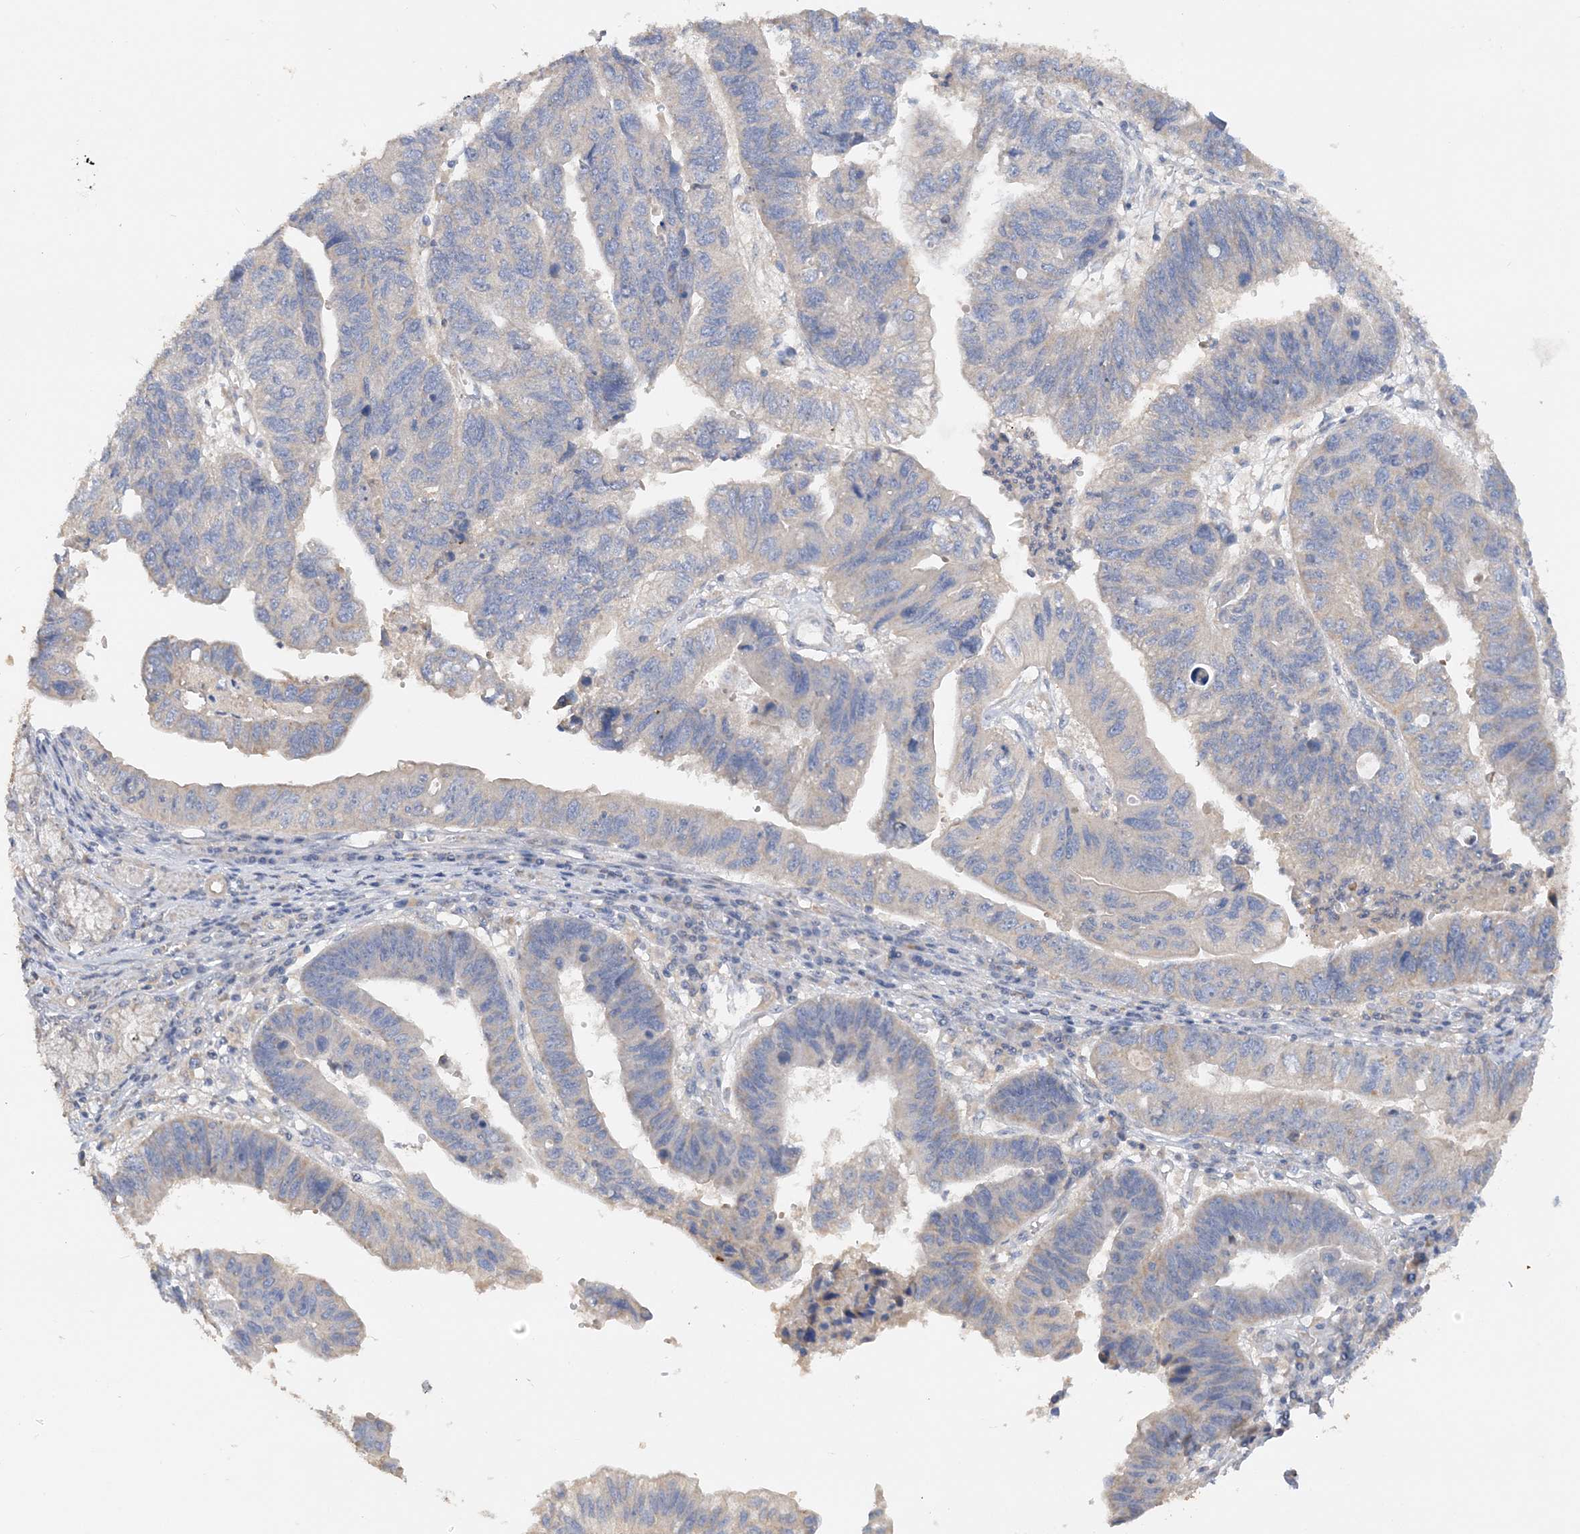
{"staining": {"intensity": "weak", "quantity": "<25%", "location": "cytoplasmic/membranous"}, "tissue": "stomach cancer", "cell_type": "Tumor cells", "image_type": "cancer", "snomed": [{"axis": "morphology", "description": "Adenocarcinoma, NOS"}, {"axis": "topography", "description": "Stomach"}], "caption": "IHC of stomach cancer (adenocarcinoma) shows no expression in tumor cells.", "gene": "GRINA", "patient": {"sex": "male", "age": 59}}